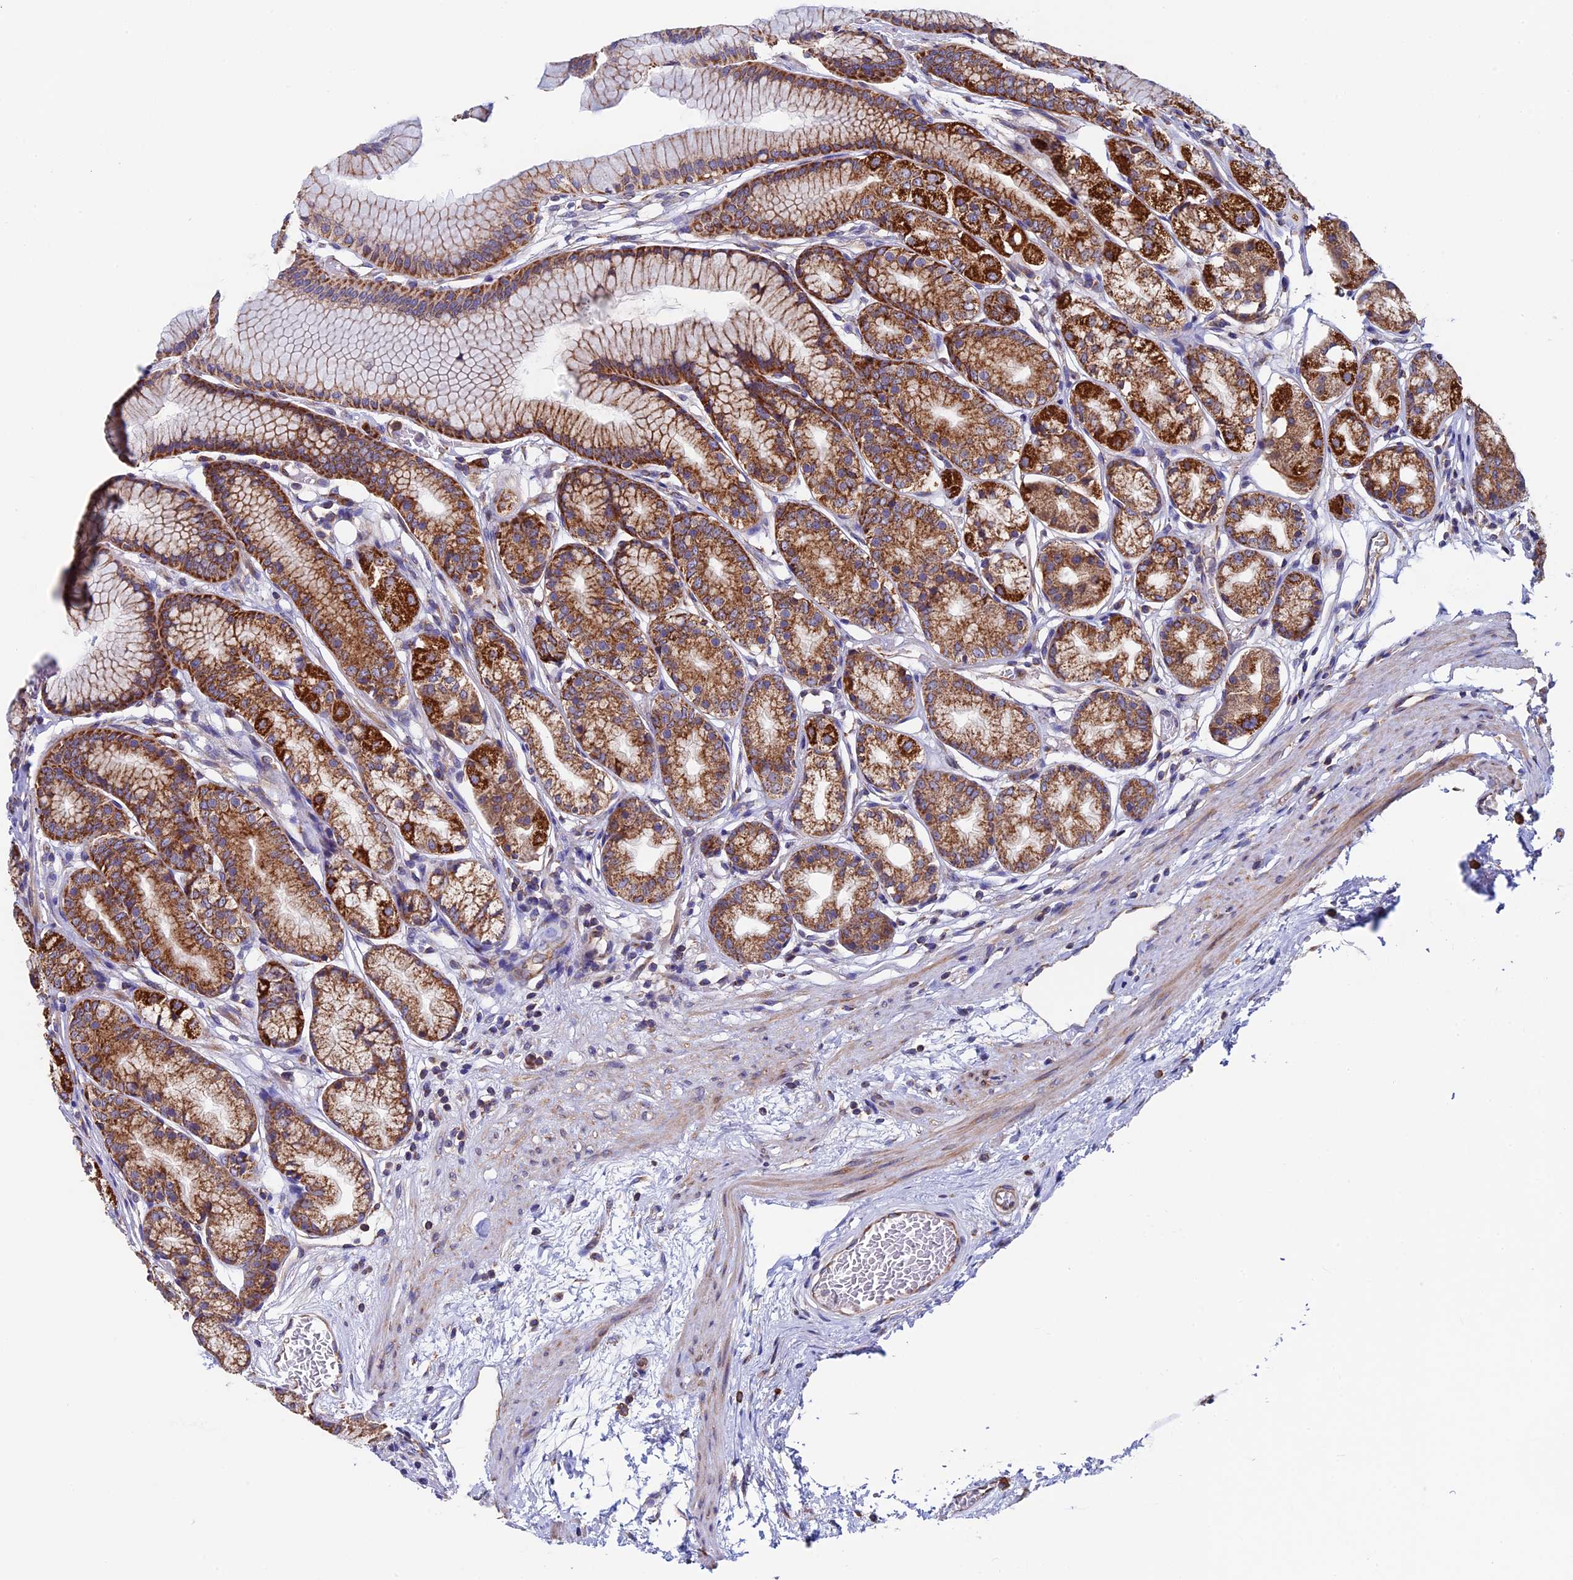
{"staining": {"intensity": "strong", "quantity": ">75%", "location": "cytoplasmic/membranous"}, "tissue": "stomach", "cell_type": "Glandular cells", "image_type": "normal", "snomed": [{"axis": "morphology", "description": "Normal tissue, NOS"}, {"axis": "morphology", "description": "Adenocarcinoma, NOS"}, {"axis": "morphology", "description": "Adenocarcinoma, High grade"}, {"axis": "topography", "description": "Stomach, upper"}, {"axis": "topography", "description": "Stomach"}], "caption": "The micrograph displays immunohistochemical staining of normal stomach. There is strong cytoplasmic/membranous positivity is identified in approximately >75% of glandular cells.", "gene": "SLC9A5", "patient": {"sex": "female", "age": 65}}